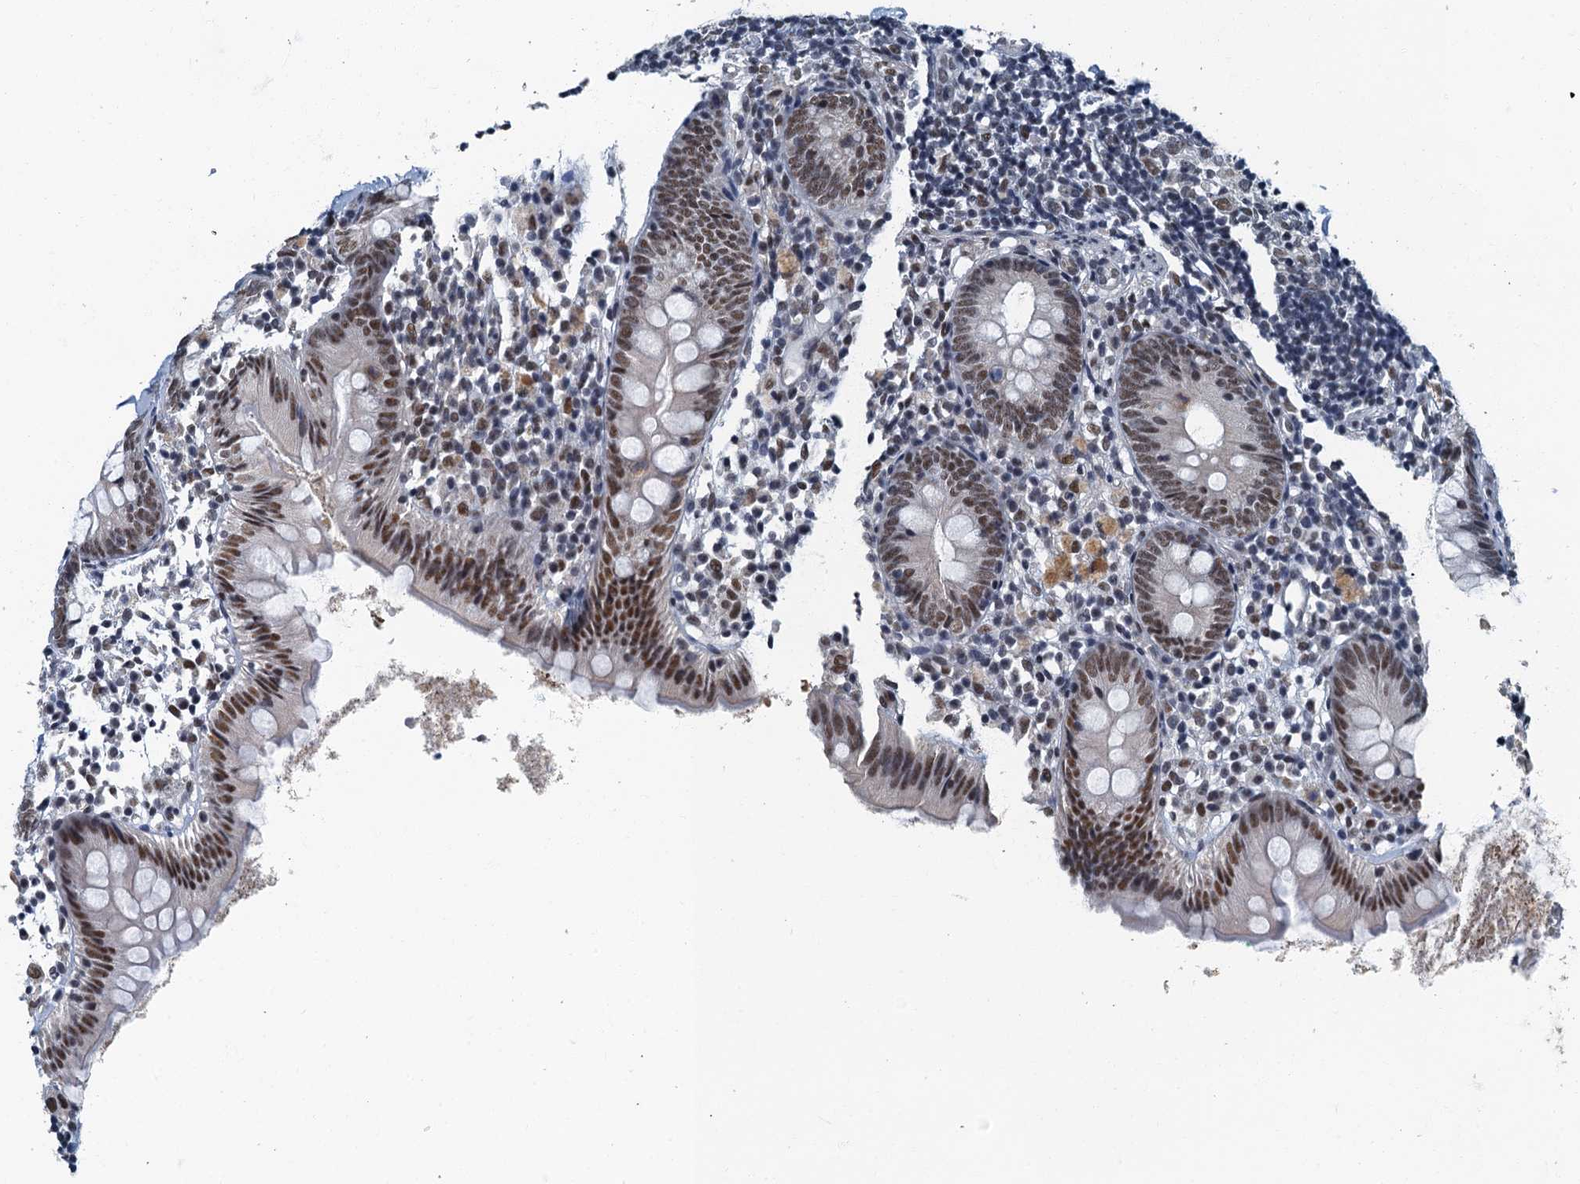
{"staining": {"intensity": "moderate", "quantity": ">75%", "location": "nuclear"}, "tissue": "appendix", "cell_type": "Glandular cells", "image_type": "normal", "snomed": [{"axis": "morphology", "description": "Normal tissue, NOS"}, {"axis": "topography", "description": "Appendix"}], "caption": "The micrograph shows immunohistochemical staining of unremarkable appendix. There is moderate nuclear staining is identified in approximately >75% of glandular cells.", "gene": "GADL1", "patient": {"sex": "female", "age": 20}}